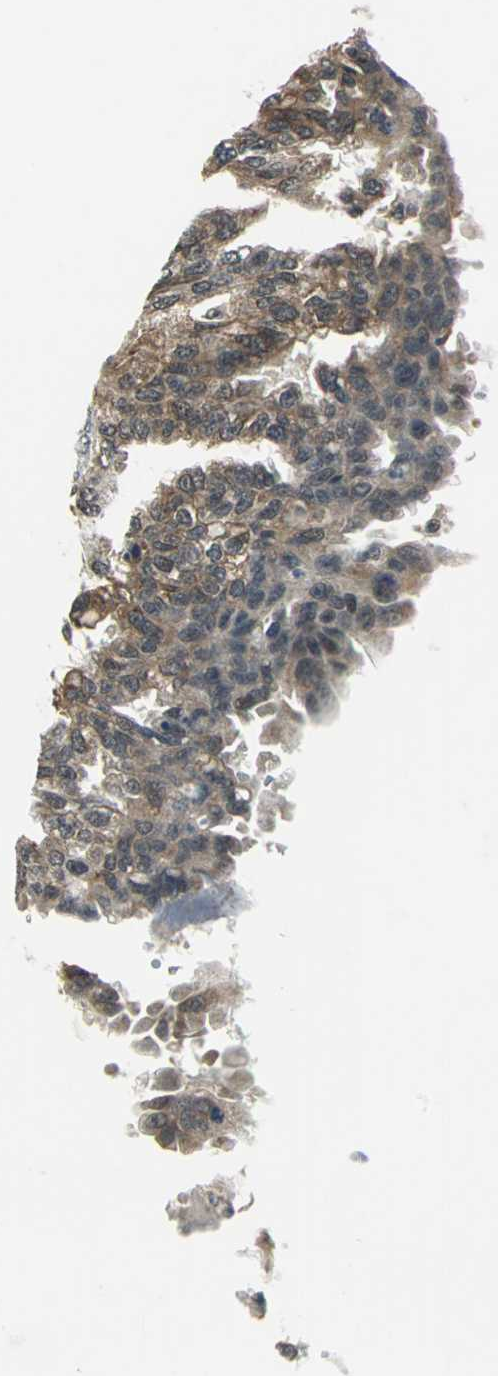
{"staining": {"intensity": "moderate", "quantity": "25%-75%", "location": "cytoplasmic/membranous,nuclear"}, "tissue": "ovarian cancer", "cell_type": "Tumor cells", "image_type": "cancer", "snomed": [{"axis": "morphology", "description": "Cystadenocarcinoma, serous, NOS"}, {"axis": "topography", "description": "Ovary"}], "caption": "Serous cystadenocarcinoma (ovarian) was stained to show a protein in brown. There is medium levels of moderate cytoplasmic/membranous and nuclear expression in about 25%-75% of tumor cells.", "gene": "PLAGL2", "patient": {"sex": "female", "age": 58}}